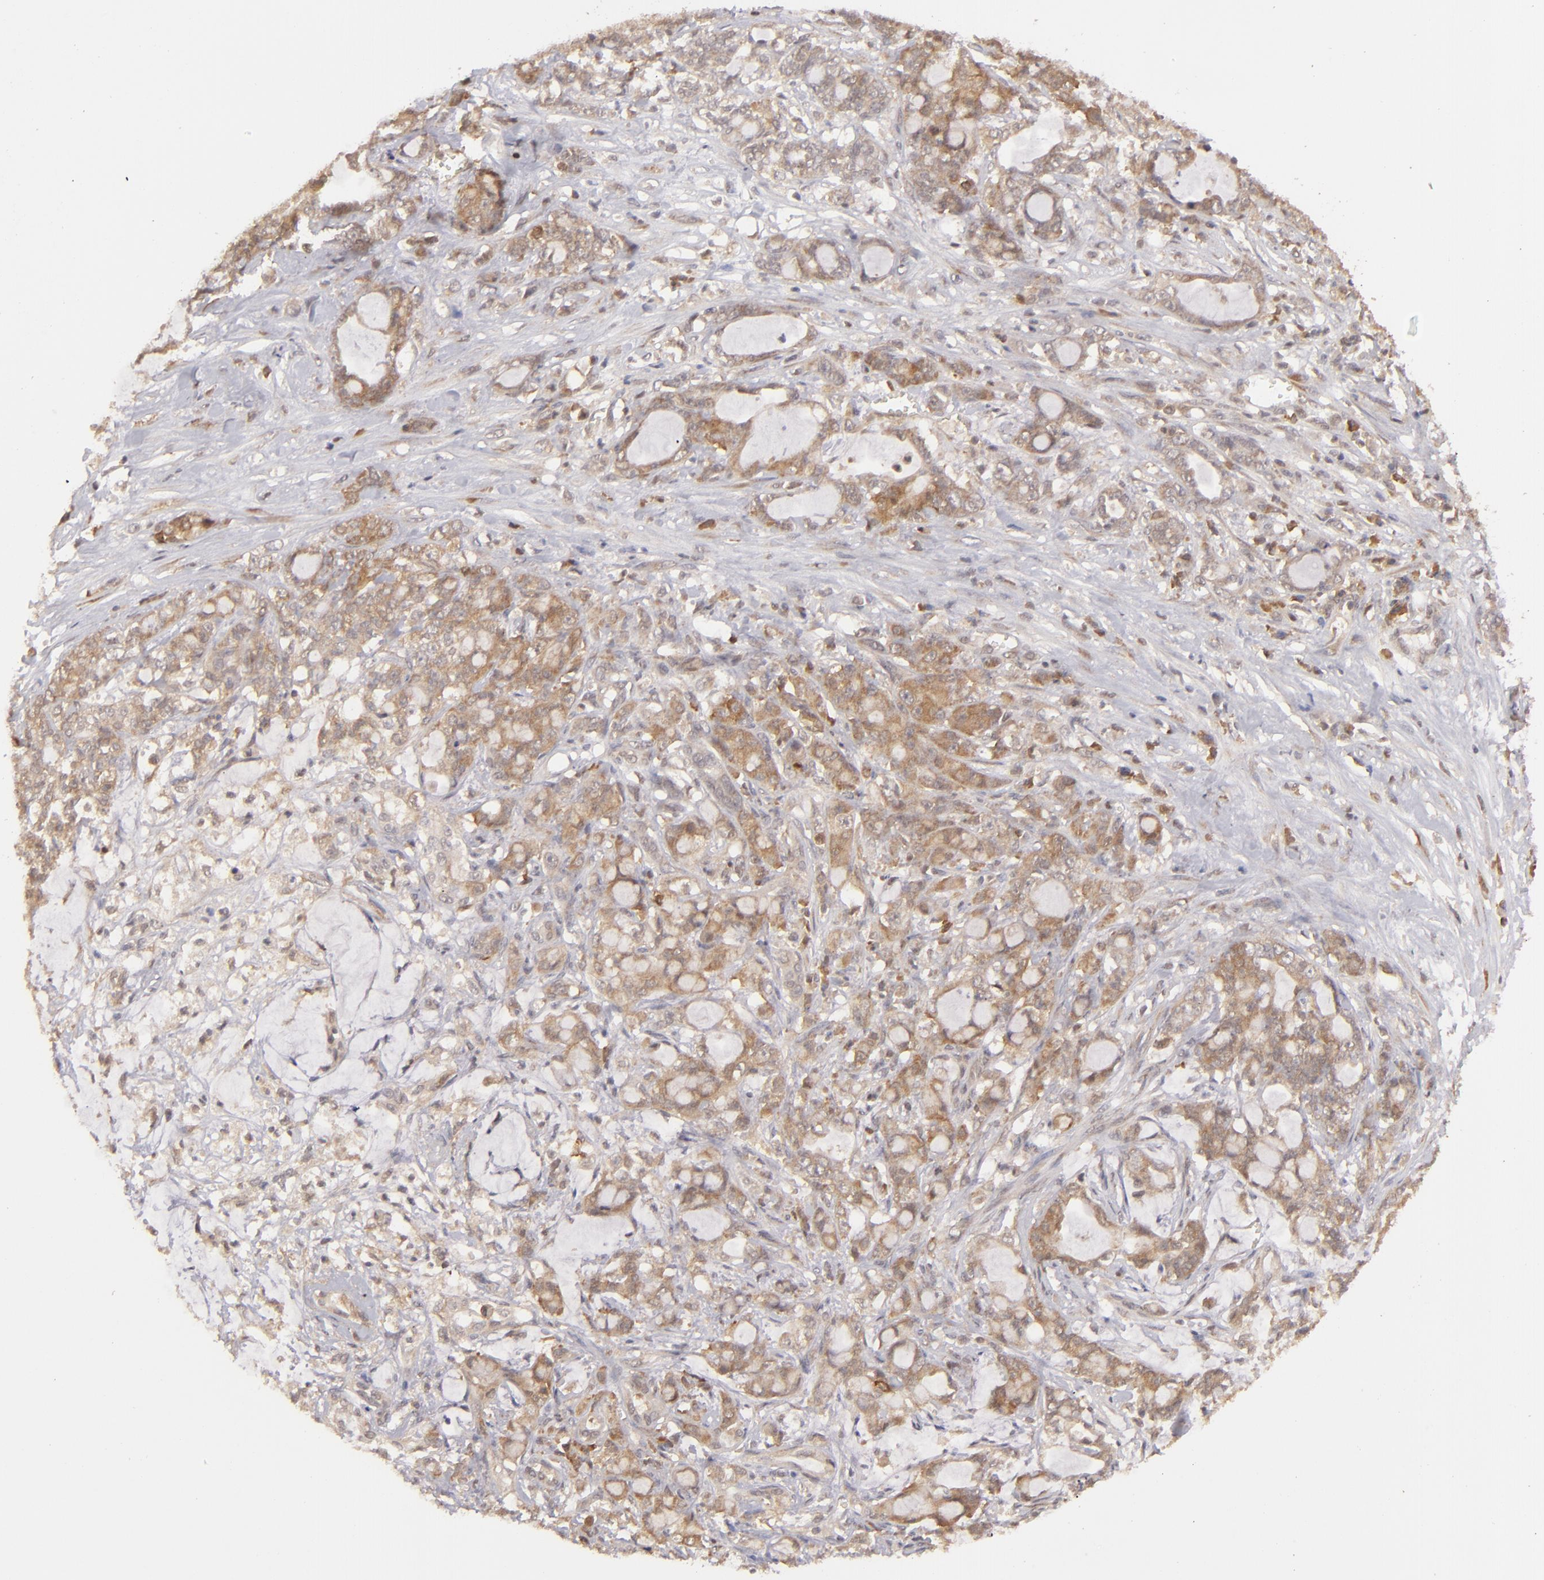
{"staining": {"intensity": "moderate", "quantity": ">75%", "location": "cytoplasmic/membranous"}, "tissue": "pancreatic cancer", "cell_type": "Tumor cells", "image_type": "cancer", "snomed": [{"axis": "morphology", "description": "Adenocarcinoma, NOS"}, {"axis": "topography", "description": "Pancreas"}], "caption": "Pancreatic adenocarcinoma stained with a brown dye displays moderate cytoplasmic/membranous positive positivity in approximately >75% of tumor cells.", "gene": "MAPK3", "patient": {"sex": "female", "age": 73}}